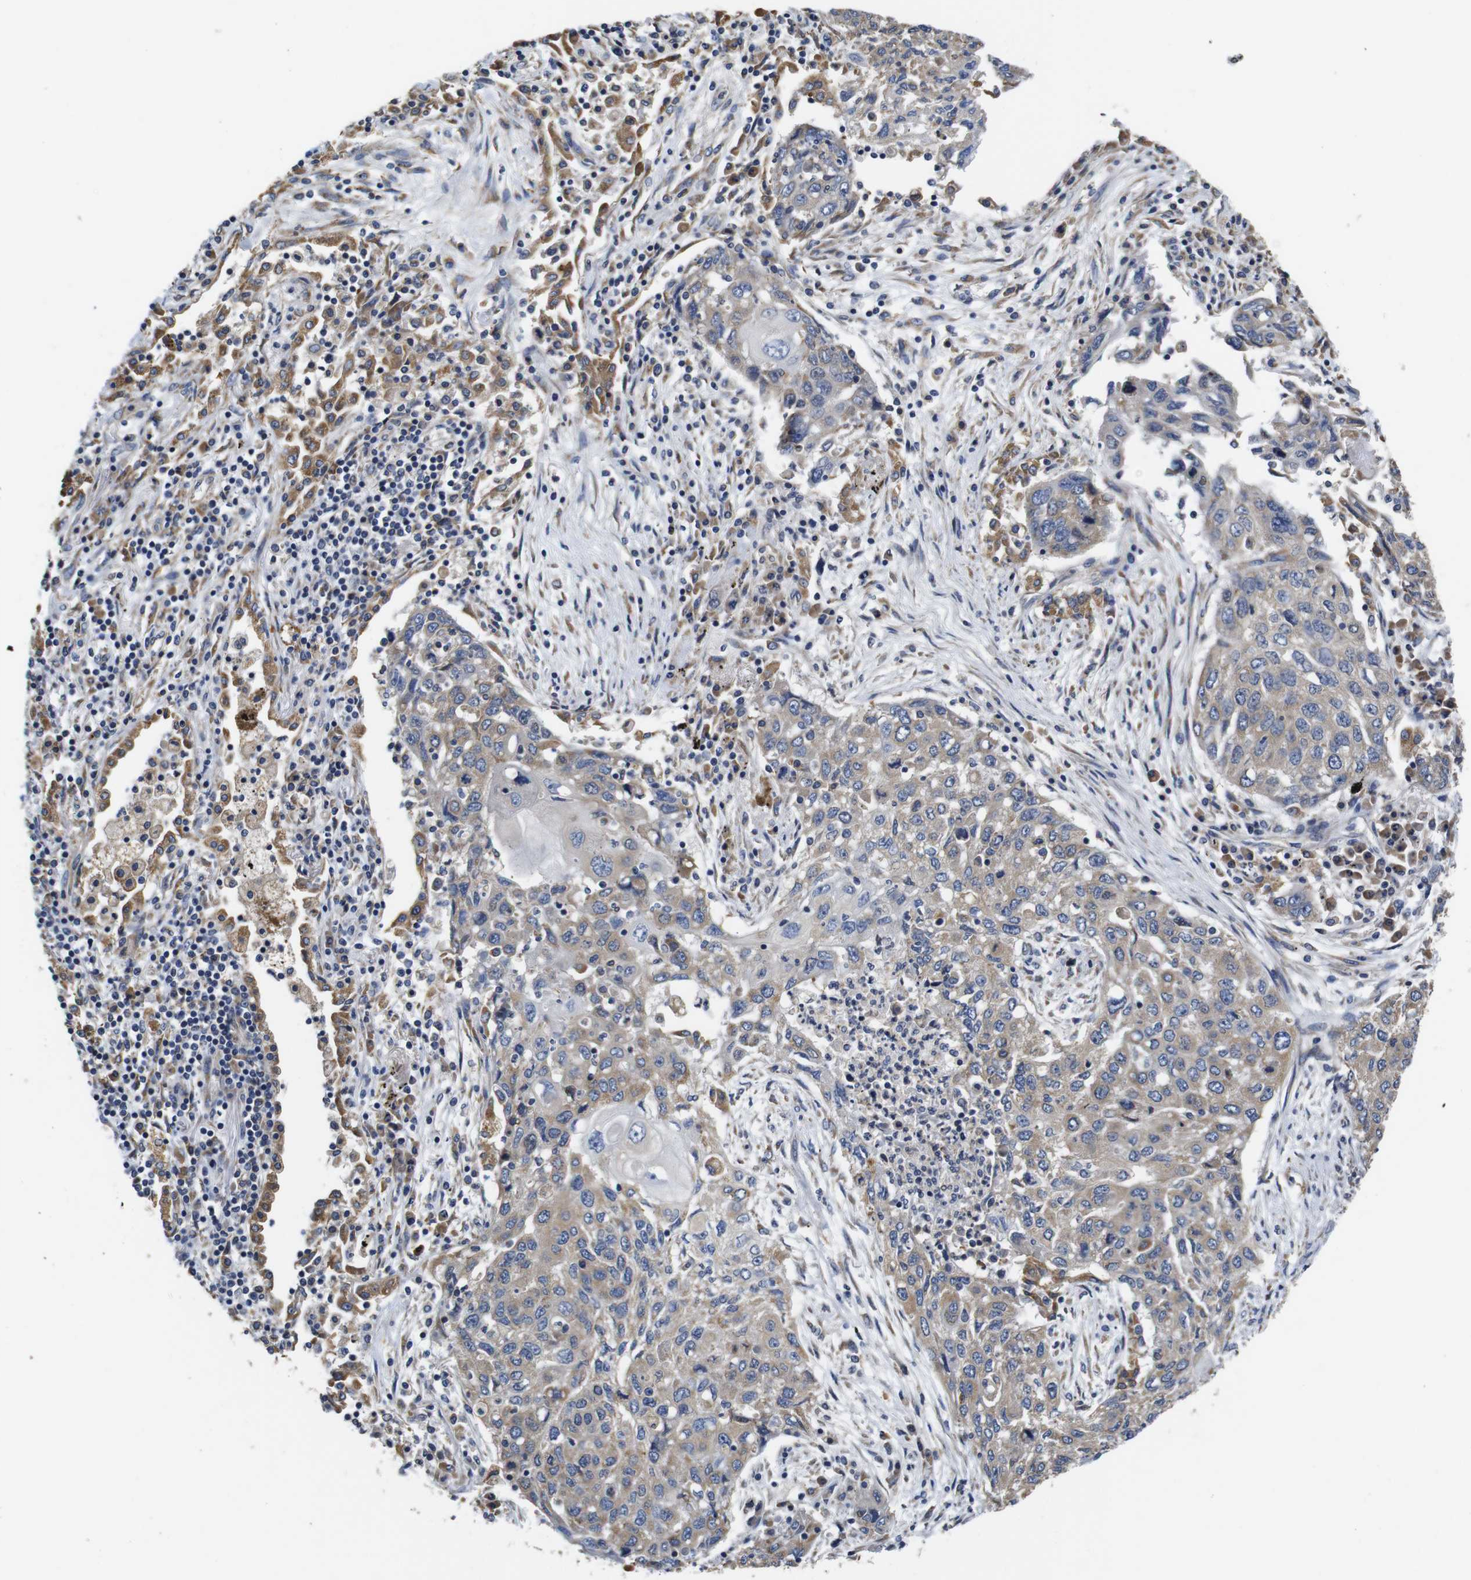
{"staining": {"intensity": "weak", "quantity": ">75%", "location": "cytoplasmic/membranous"}, "tissue": "lung cancer", "cell_type": "Tumor cells", "image_type": "cancer", "snomed": [{"axis": "morphology", "description": "Squamous cell carcinoma, NOS"}, {"axis": "topography", "description": "Lung"}], "caption": "Immunohistochemistry (DAB (3,3'-diaminobenzidine)) staining of human lung cancer (squamous cell carcinoma) demonstrates weak cytoplasmic/membranous protein expression in about >75% of tumor cells. The protein is shown in brown color, while the nuclei are stained blue.", "gene": "MARCHF7", "patient": {"sex": "female", "age": 63}}